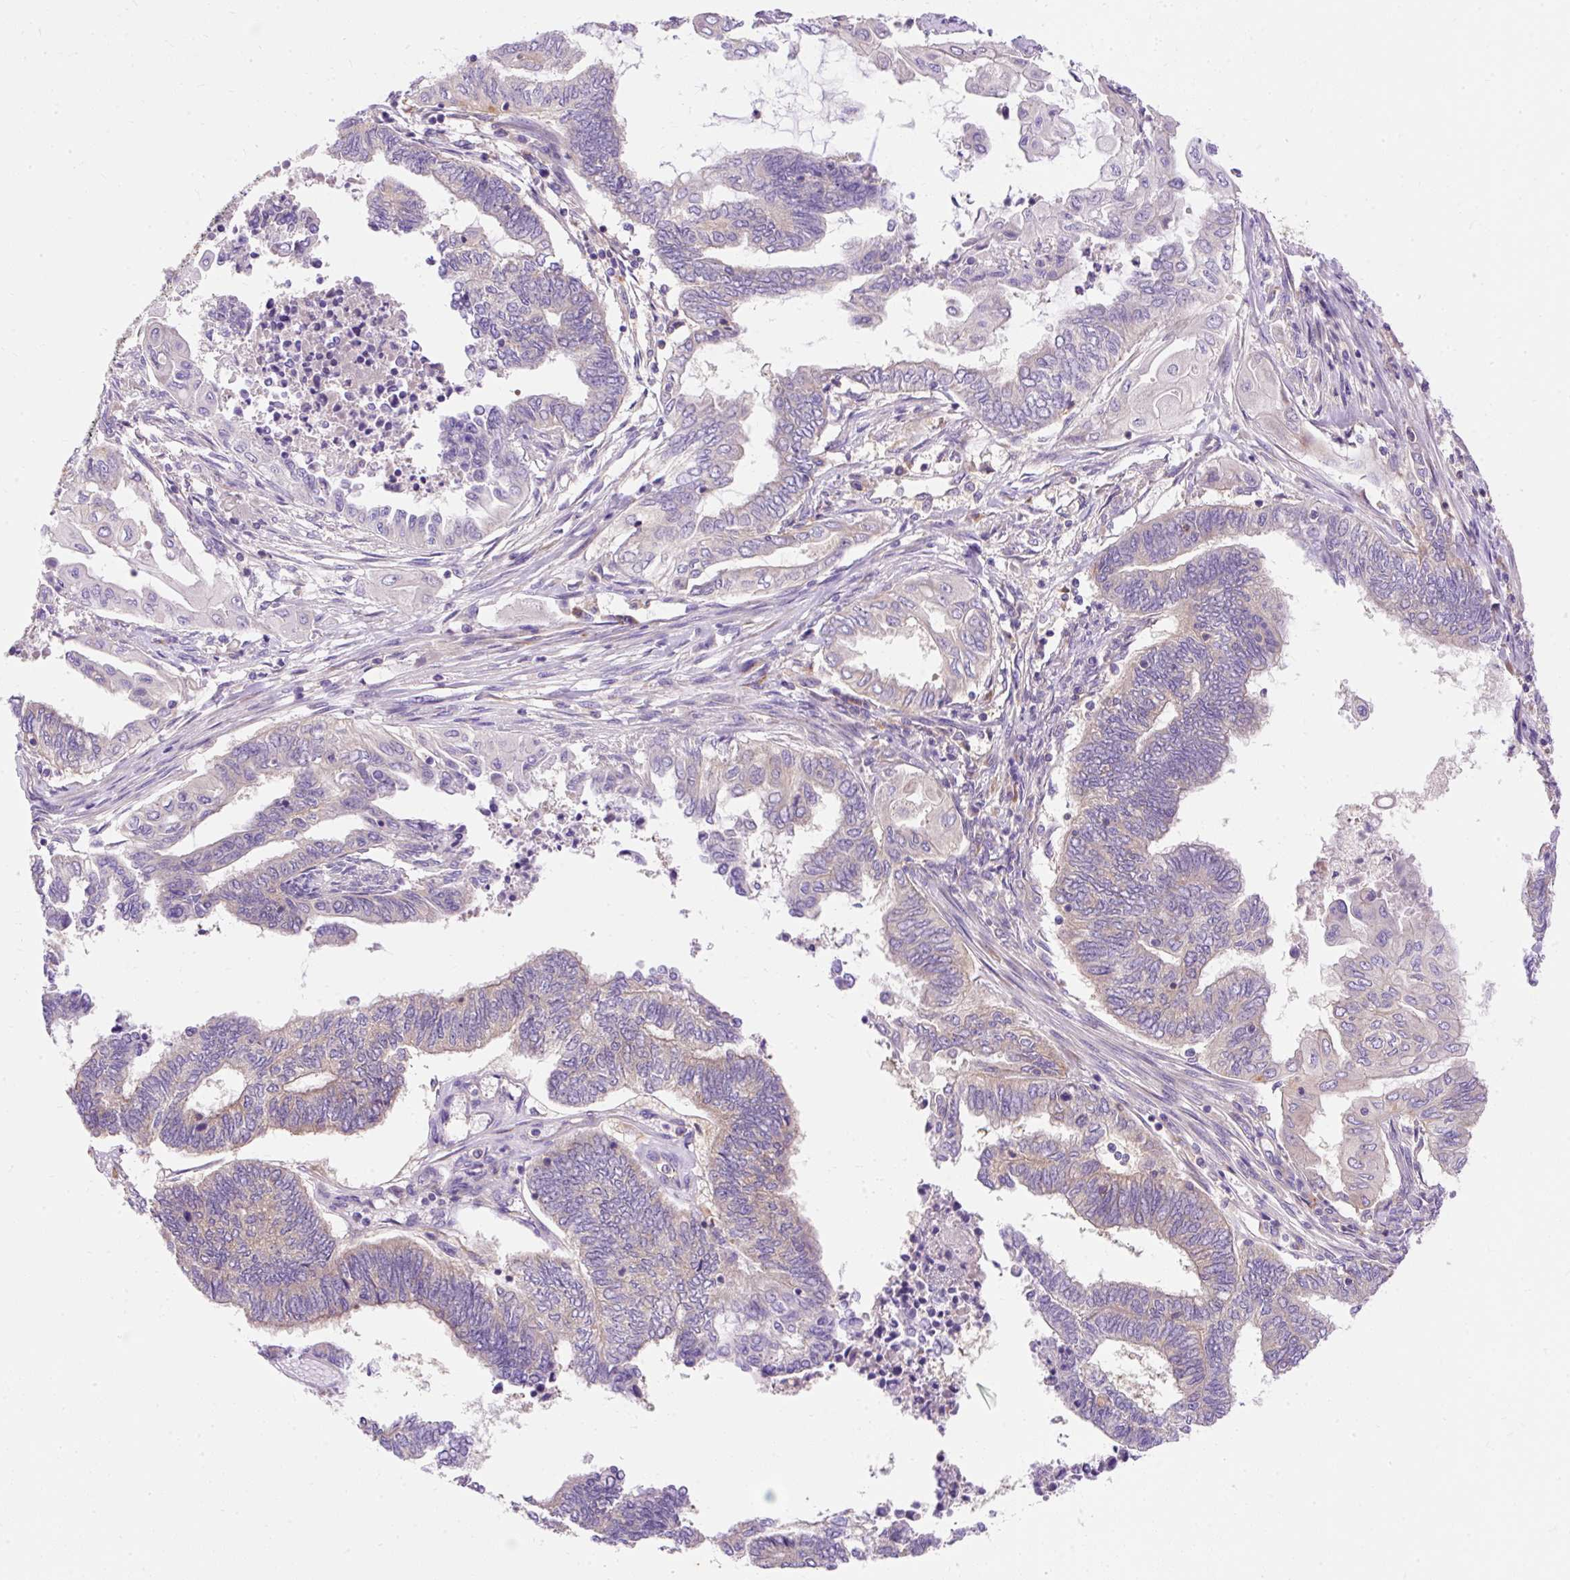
{"staining": {"intensity": "weak", "quantity": "<25%", "location": "cytoplasmic/membranous"}, "tissue": "endometrial cancer", "cell_type": "Tumor cells", "image_type": "cancer", "snomed": [{"axis": "morphology", "description": "Adenocarcinoma, NOS"}, {"axis": "topography", "description": "Uterus"}, {"axis": "topography", "description": "Endometrium"}], "caption": "Tumor cells are negative for brown protein staining in endometrial cancer.", "gene": "OR4K15", "patient": {"sex": "female", "age": 70}}